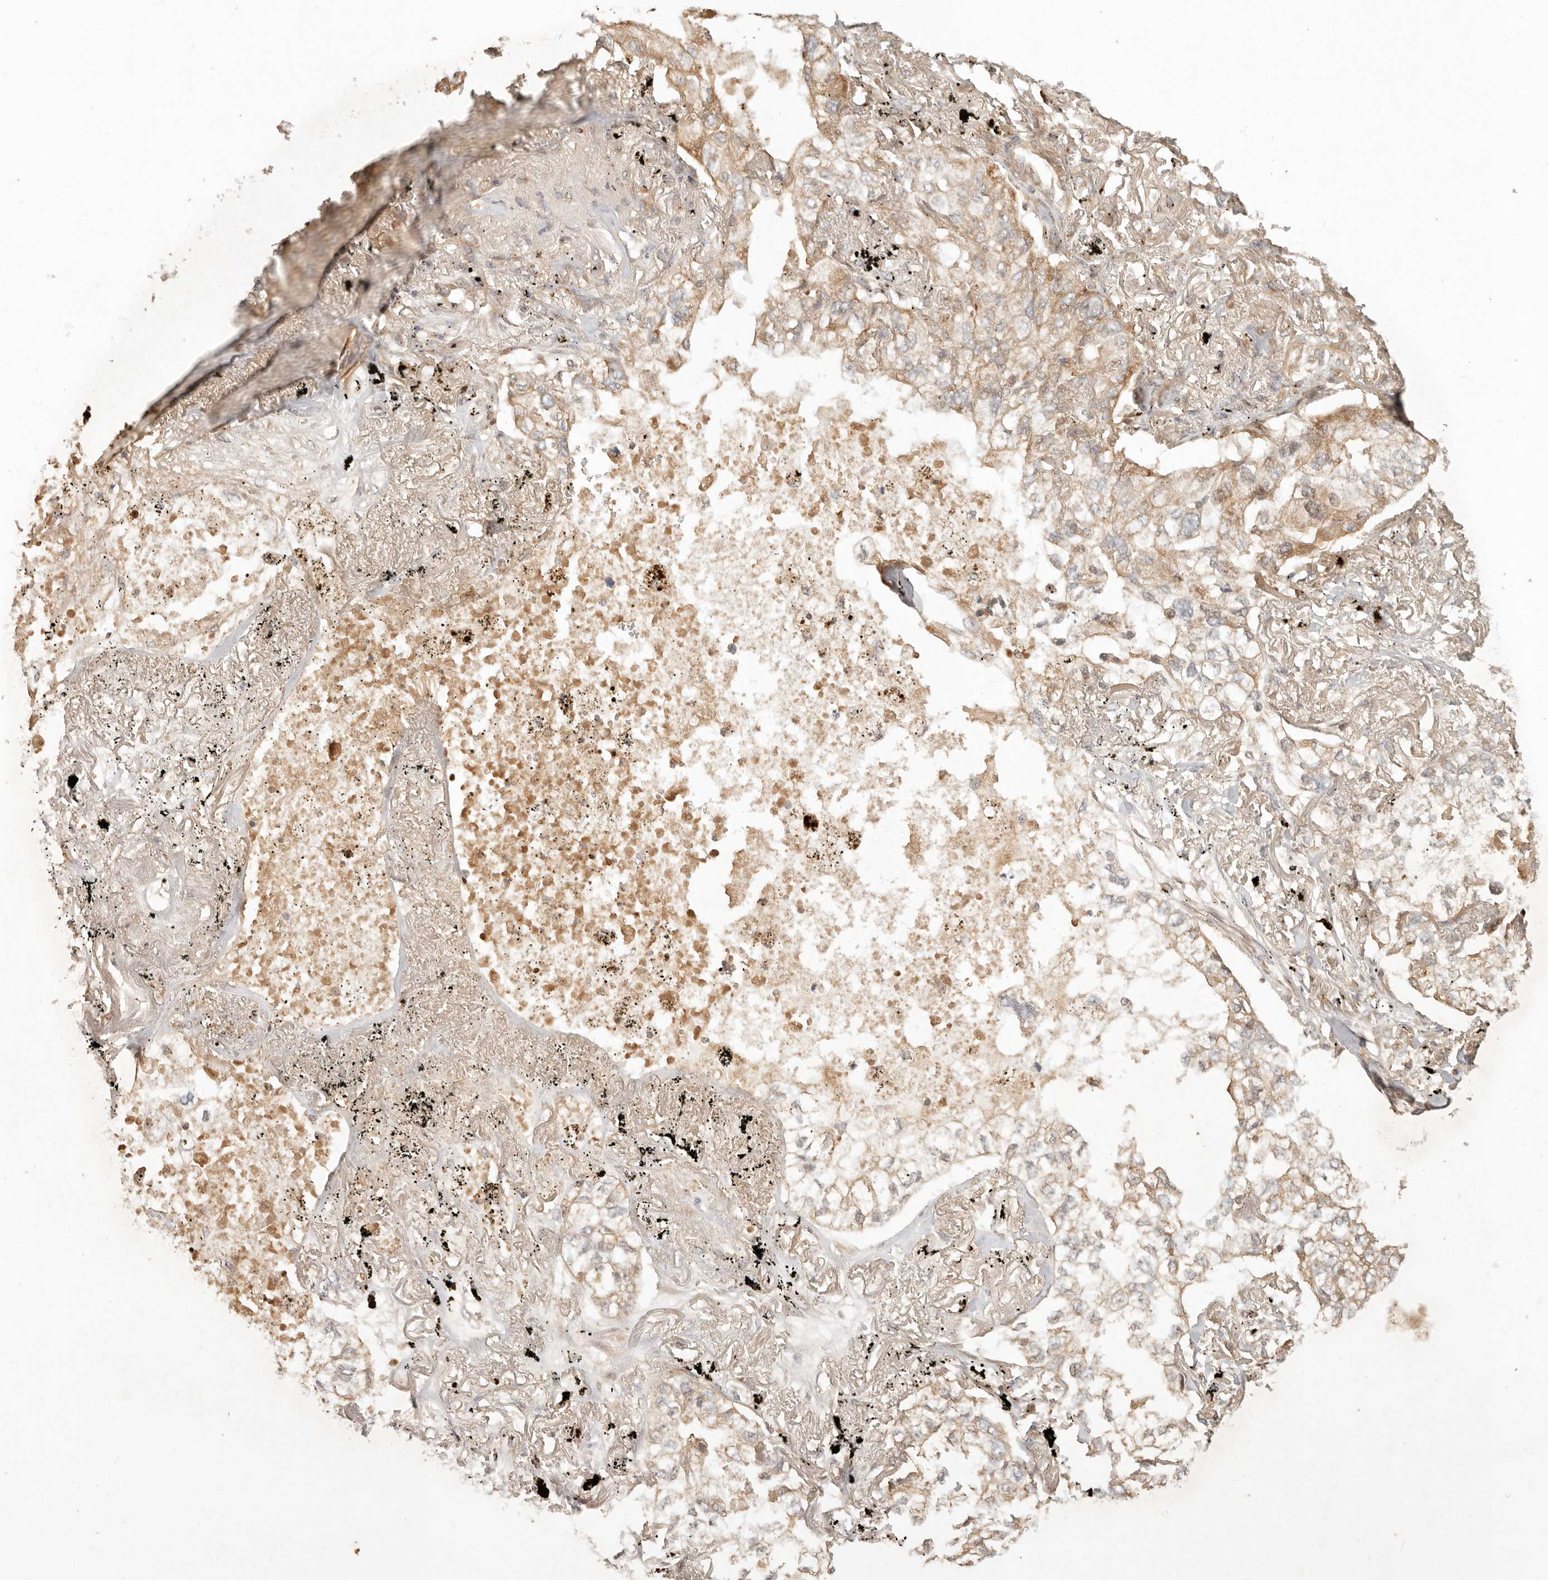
{"staining": {"intensity": "moderate", "quantity": "<25%", "location": "cytoplasmic/membranous"}, "tissue": "lung cancer", "cell_type": "Tumor cells", "image_type": "cancer", "snomed": [{"axis": "morphology", "description": "Adenocarcinoma, NOS"}, {"axis": "topography", "description": "Lung"}], "caption": "Lung cancer (adenocarcinoma) was stained to show a protein in brown. There is low levels of moderate cytoplasmic/membranous expression in approximately <25% of tumor cells.", "gene": "ANKRD61", "patient": {"sex": "male", "age": 65}}